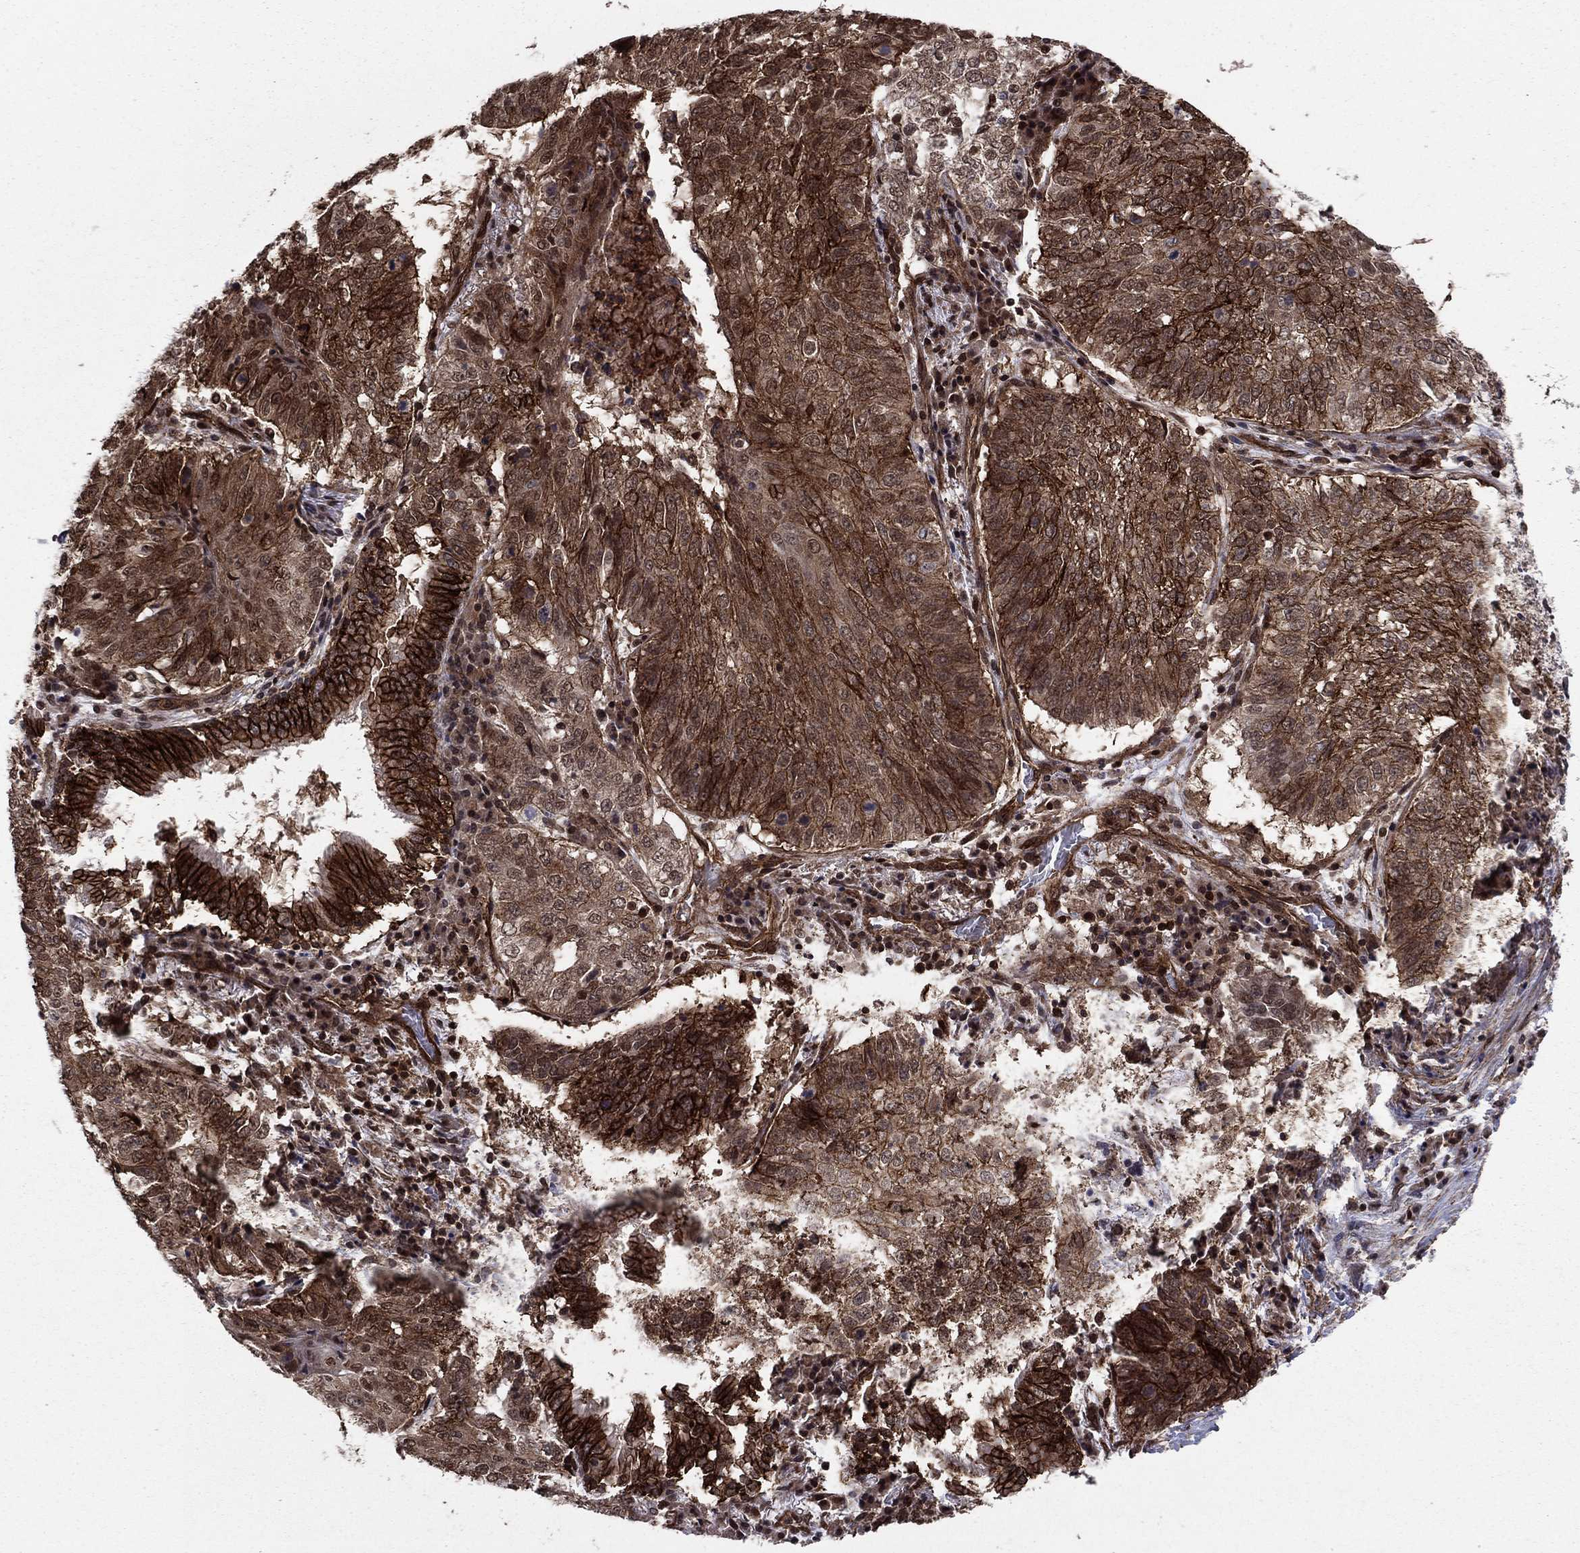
{"staining": {"intensity": "strong", "quantity": ">75%", "location": "cytoplasmic/membranous"}, "tissue": "lung cancer", "cell_type": "Tumor cells", "image_type": "cancer", "snomed": [{"axis": "morphology", "description": "Squamous cell carcinoma, NOS"}, {"axis": "topography", "description": "Lung"}], "caption": "The image exhibits immunohistochemical staining of lung squamous cell carcinoma. There is strong cytoplasmic/membranous expression is appreciated in about >75% of tumor cells.", "gene": "SSX2IP", "patient": {"sex": "male", "age": 64}}